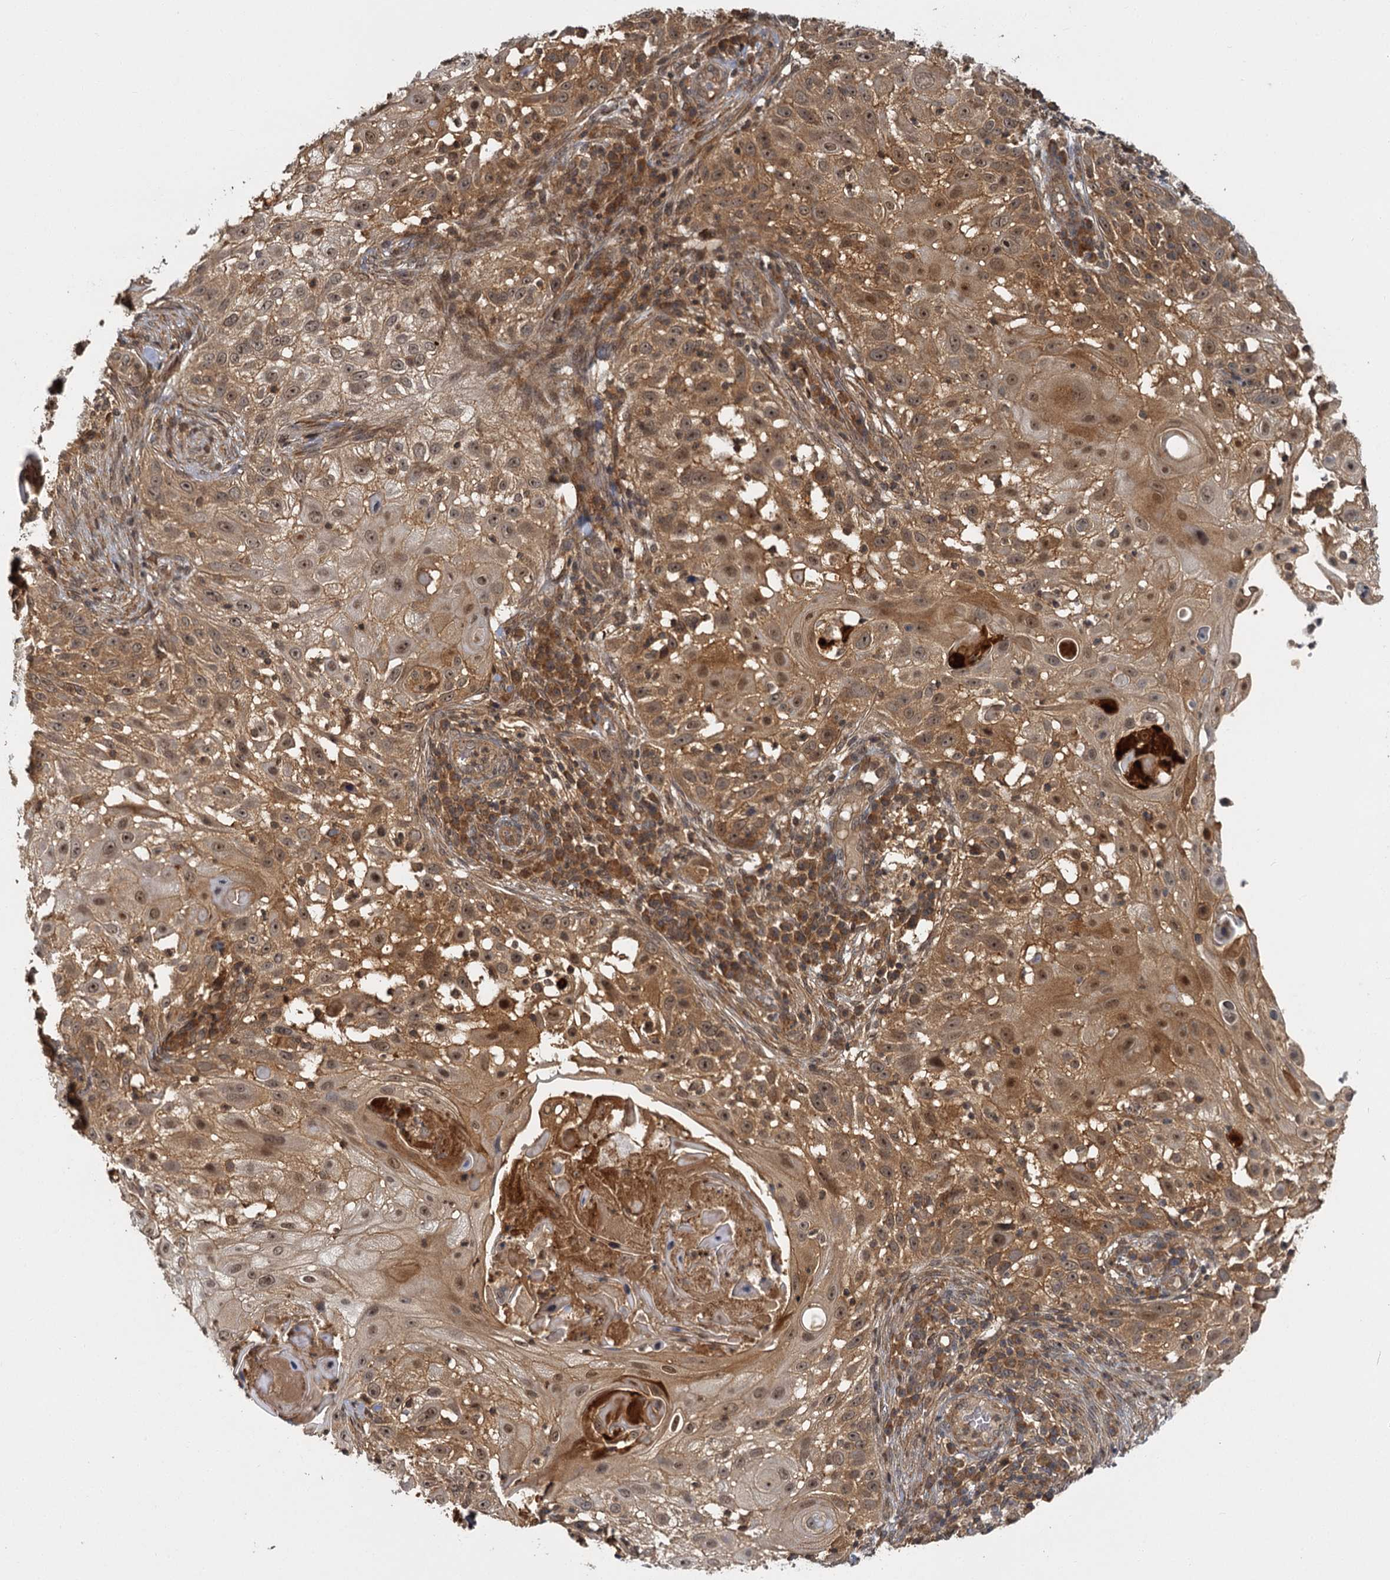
{"staining": {"intensity": "moderate", "quantity": ">75%", "location": "cytoplasmic/membranous,nuclear"}, "tissue": "skin cancer", "cell_type": "Tumor cells", "image_type": "cancer", "snomed": [{"axis": "morphology", "description": "Squamous cell carcinoma, NOS"}, {"axis": "topography", "description": "Skin"}], "caption": "Immunohistochemistry (IHC) of skin squamous cell carcinoma shows medium levels of moderate cytoplasmic/membranous and nuclear positivity in approximately >75% of tumor cells.", "gene": "ZNF549", "patient": {"sex": "female", "age": 44}}